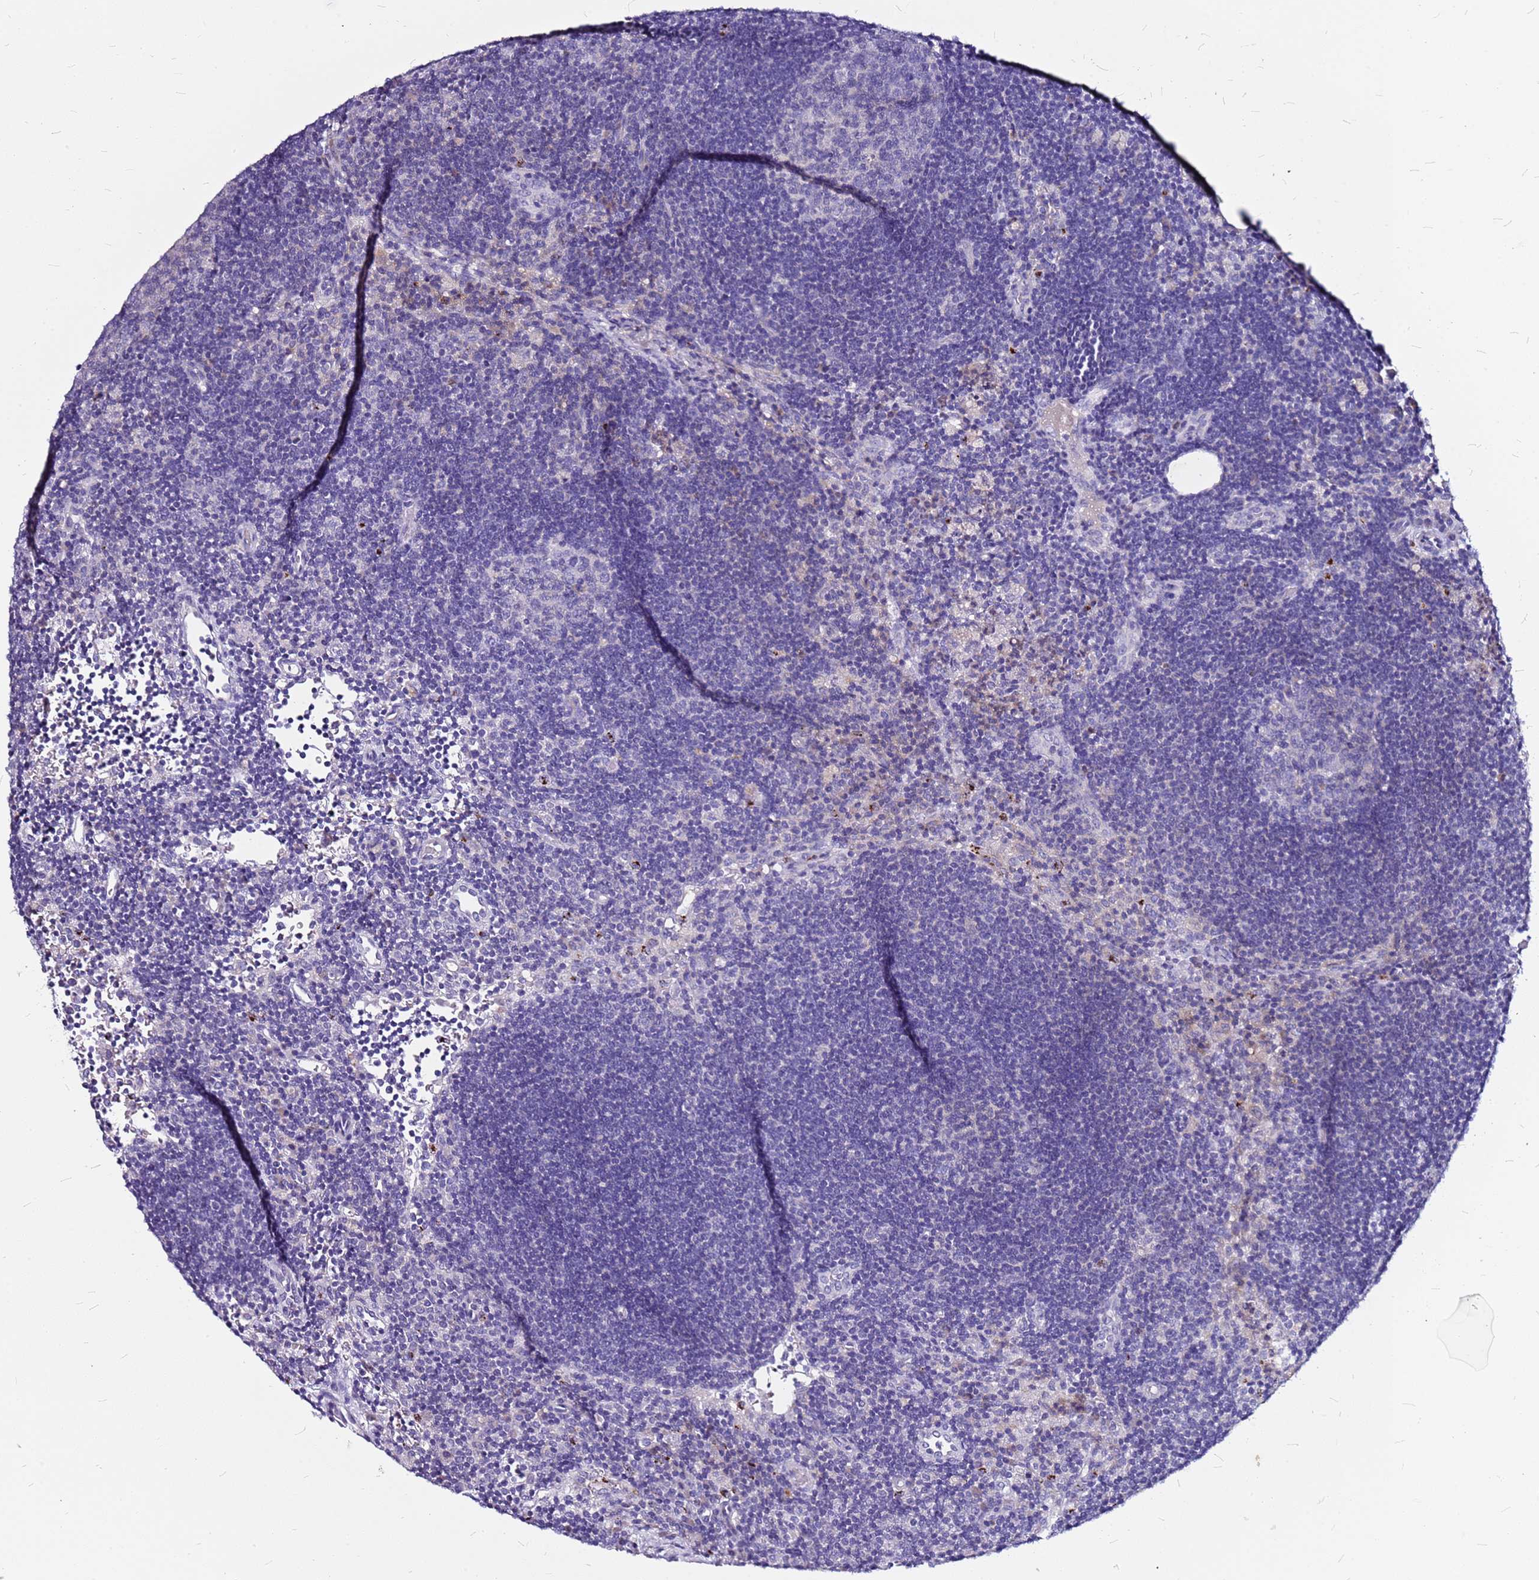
{"staining": {"intensity": "negative", "quantity": "none", "location": "none"}, "tissue": "lymph node", "cell_type": "Germinal center cells", "image_type": "normal", "snomed": [{"axis": "morphology", "description": "Normal tissue, NOS"}, {"axis": "topography", "description": "Lymph node"}], "caption": "Immunohistochemistry (IHC) histopathology image of unremarkable lymph node: human lymph node stained with DAB (3,3'-diaminobenzidine) exhibits no significant protein positivity in germinal center cells.", "gene": "CASD1", "patient": {"sex": "male", "age": 62}}